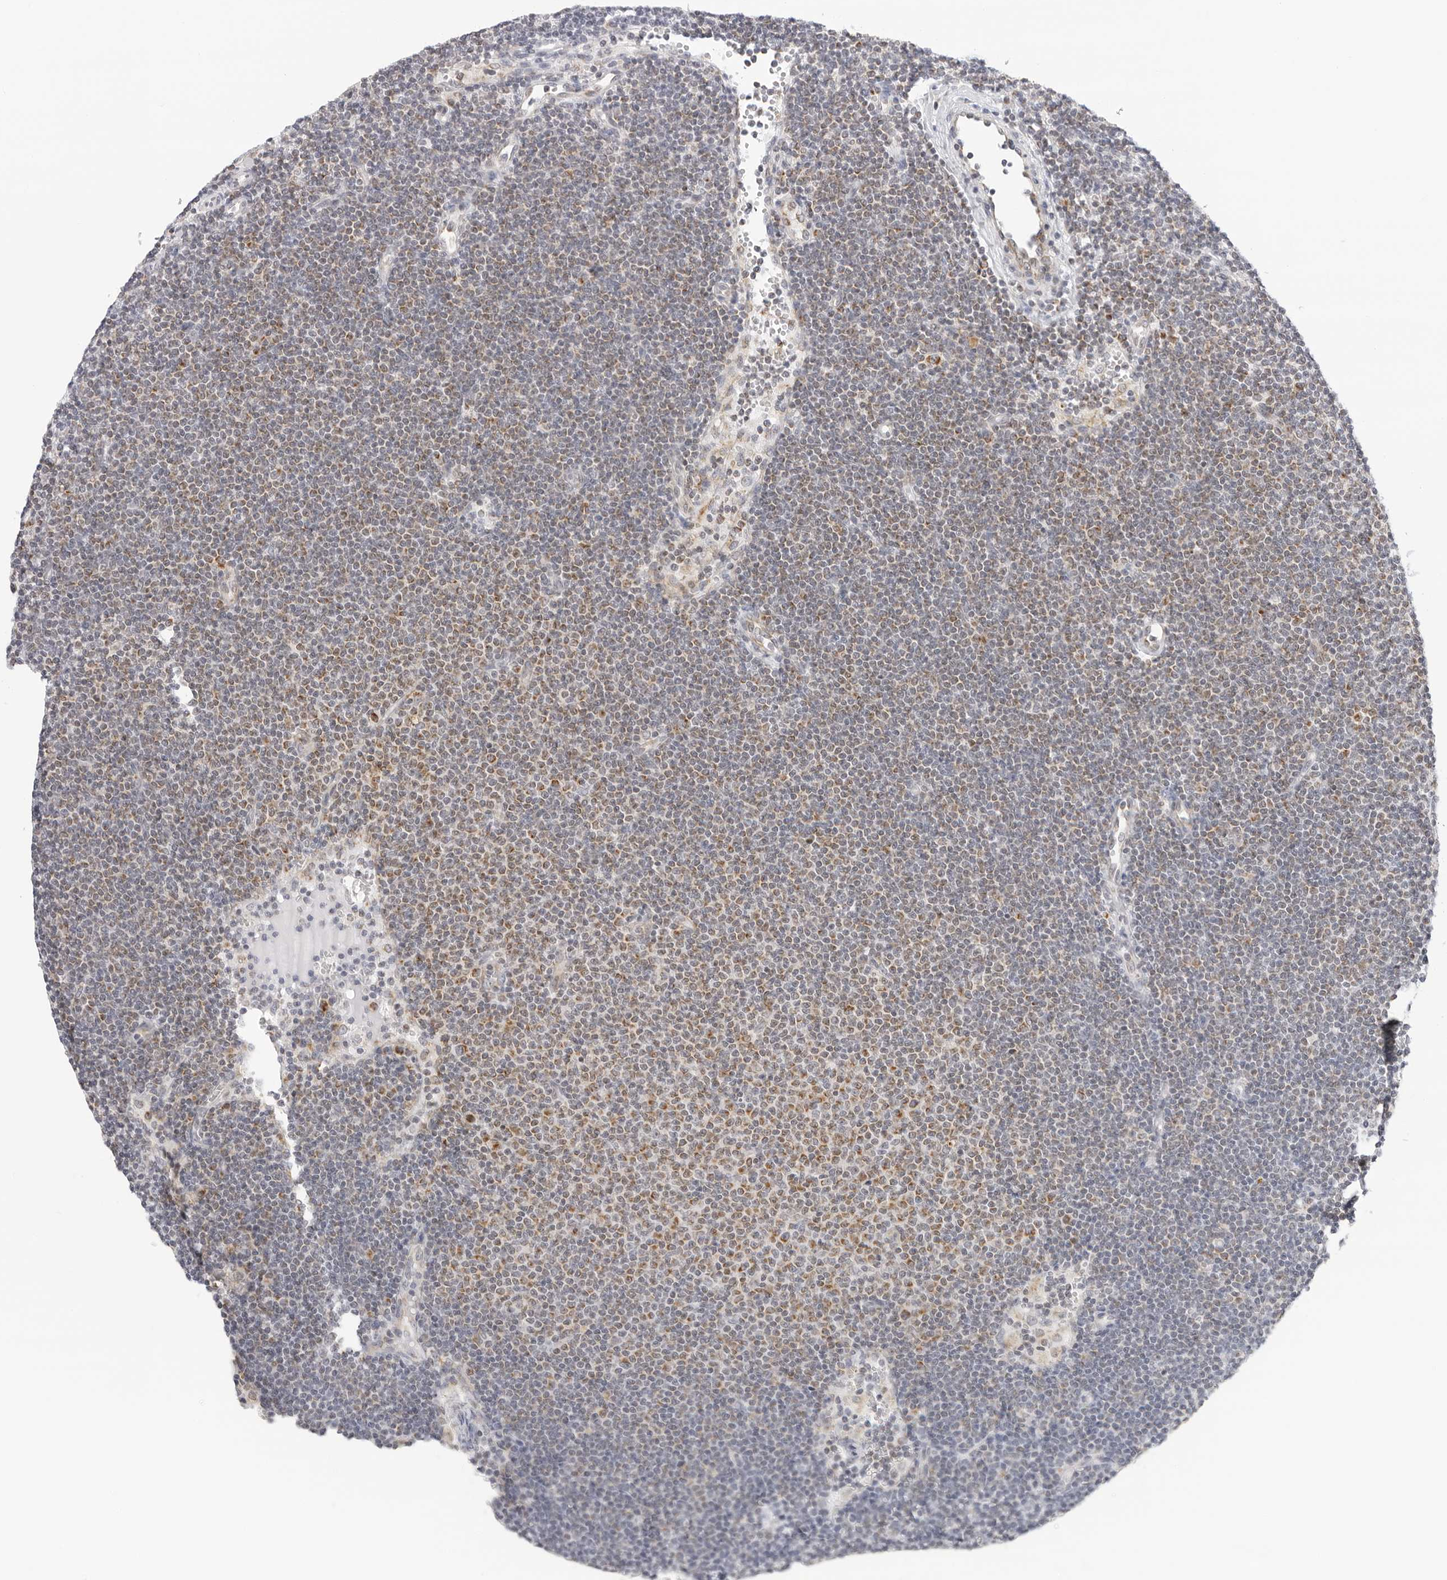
{"staining": {"intensity": "moderate", "quantity": ">75%", "location": "cytoplasmic/membranous"}, "tissue": "lymphoma", "cell_type": "Tumor cells", "image_type": "cancer", "snomed": [{"axis": "morphology", "description": "Malignant lymphoma, non-Hodgkin's type, Low grade"}, {"axis": "topography", "description": "Lymph node"}], "caption": "About >75% of tumor cells in lymphoma reveal moderate cytoplasmic/membranous protein positivity as visualized by brown immunohistochemical staining.", "gene": "CIART", "patient": {"sex": "female", "age": 53}}